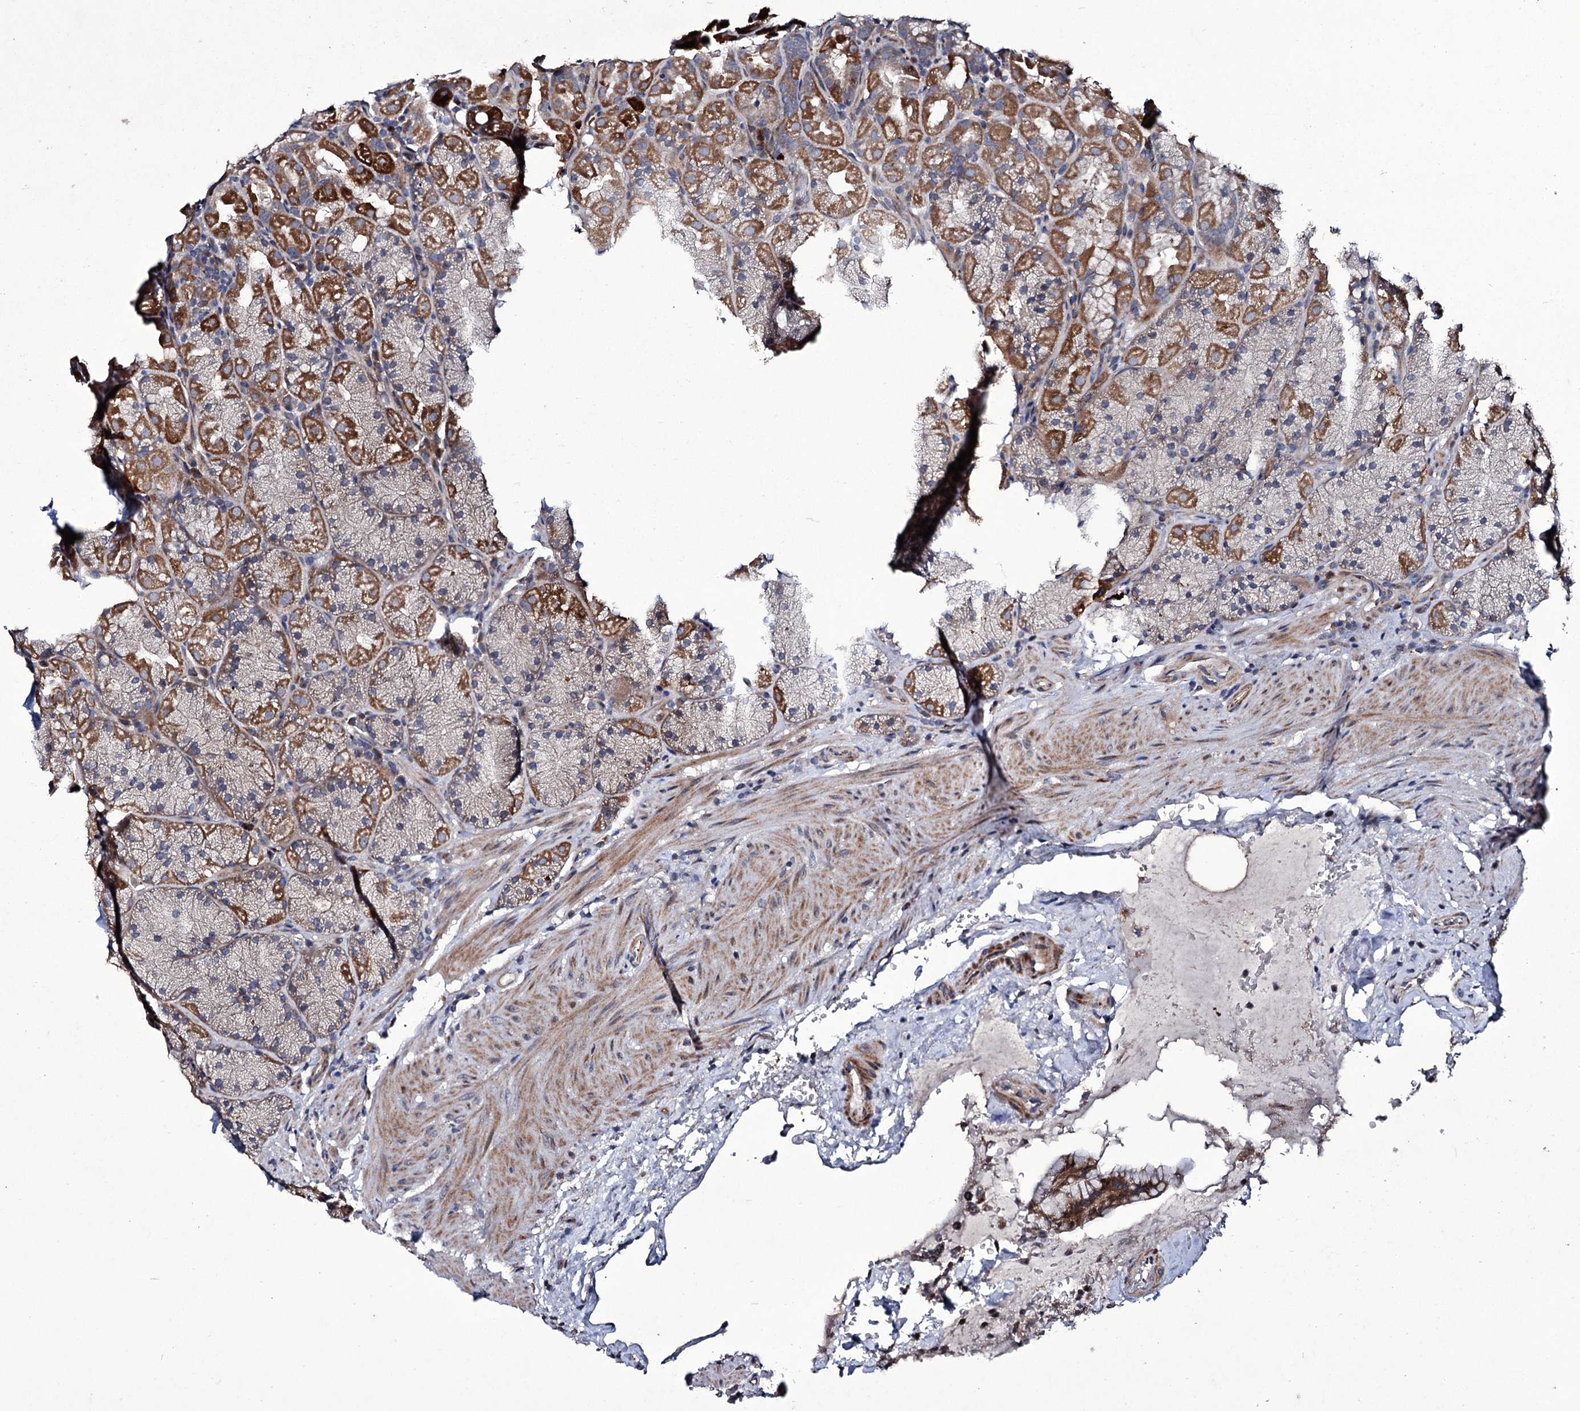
{"staining": {"intensity": "strong", "quantity": "25%-75%", "location": "cytoplasmic/membranous"}, "tissue": "stomach", "cell_type": "Glandular cells", "image_type": "normal", "snomed": [{"axis": "morphology", "description": "Normal tissue, NOS"}, {"axis": "topography", "description": "Stomach, upper"}, {"axis": "topography", "description": "Stomach, lower"}], "caption": "Glandular cells reveal strong cytoplasmic/membranous expression in about 25%-75% of cells in unremarkable stomach.", "gene": "TUBGCP5", "patient": {"sex": "male", "age": 80}}